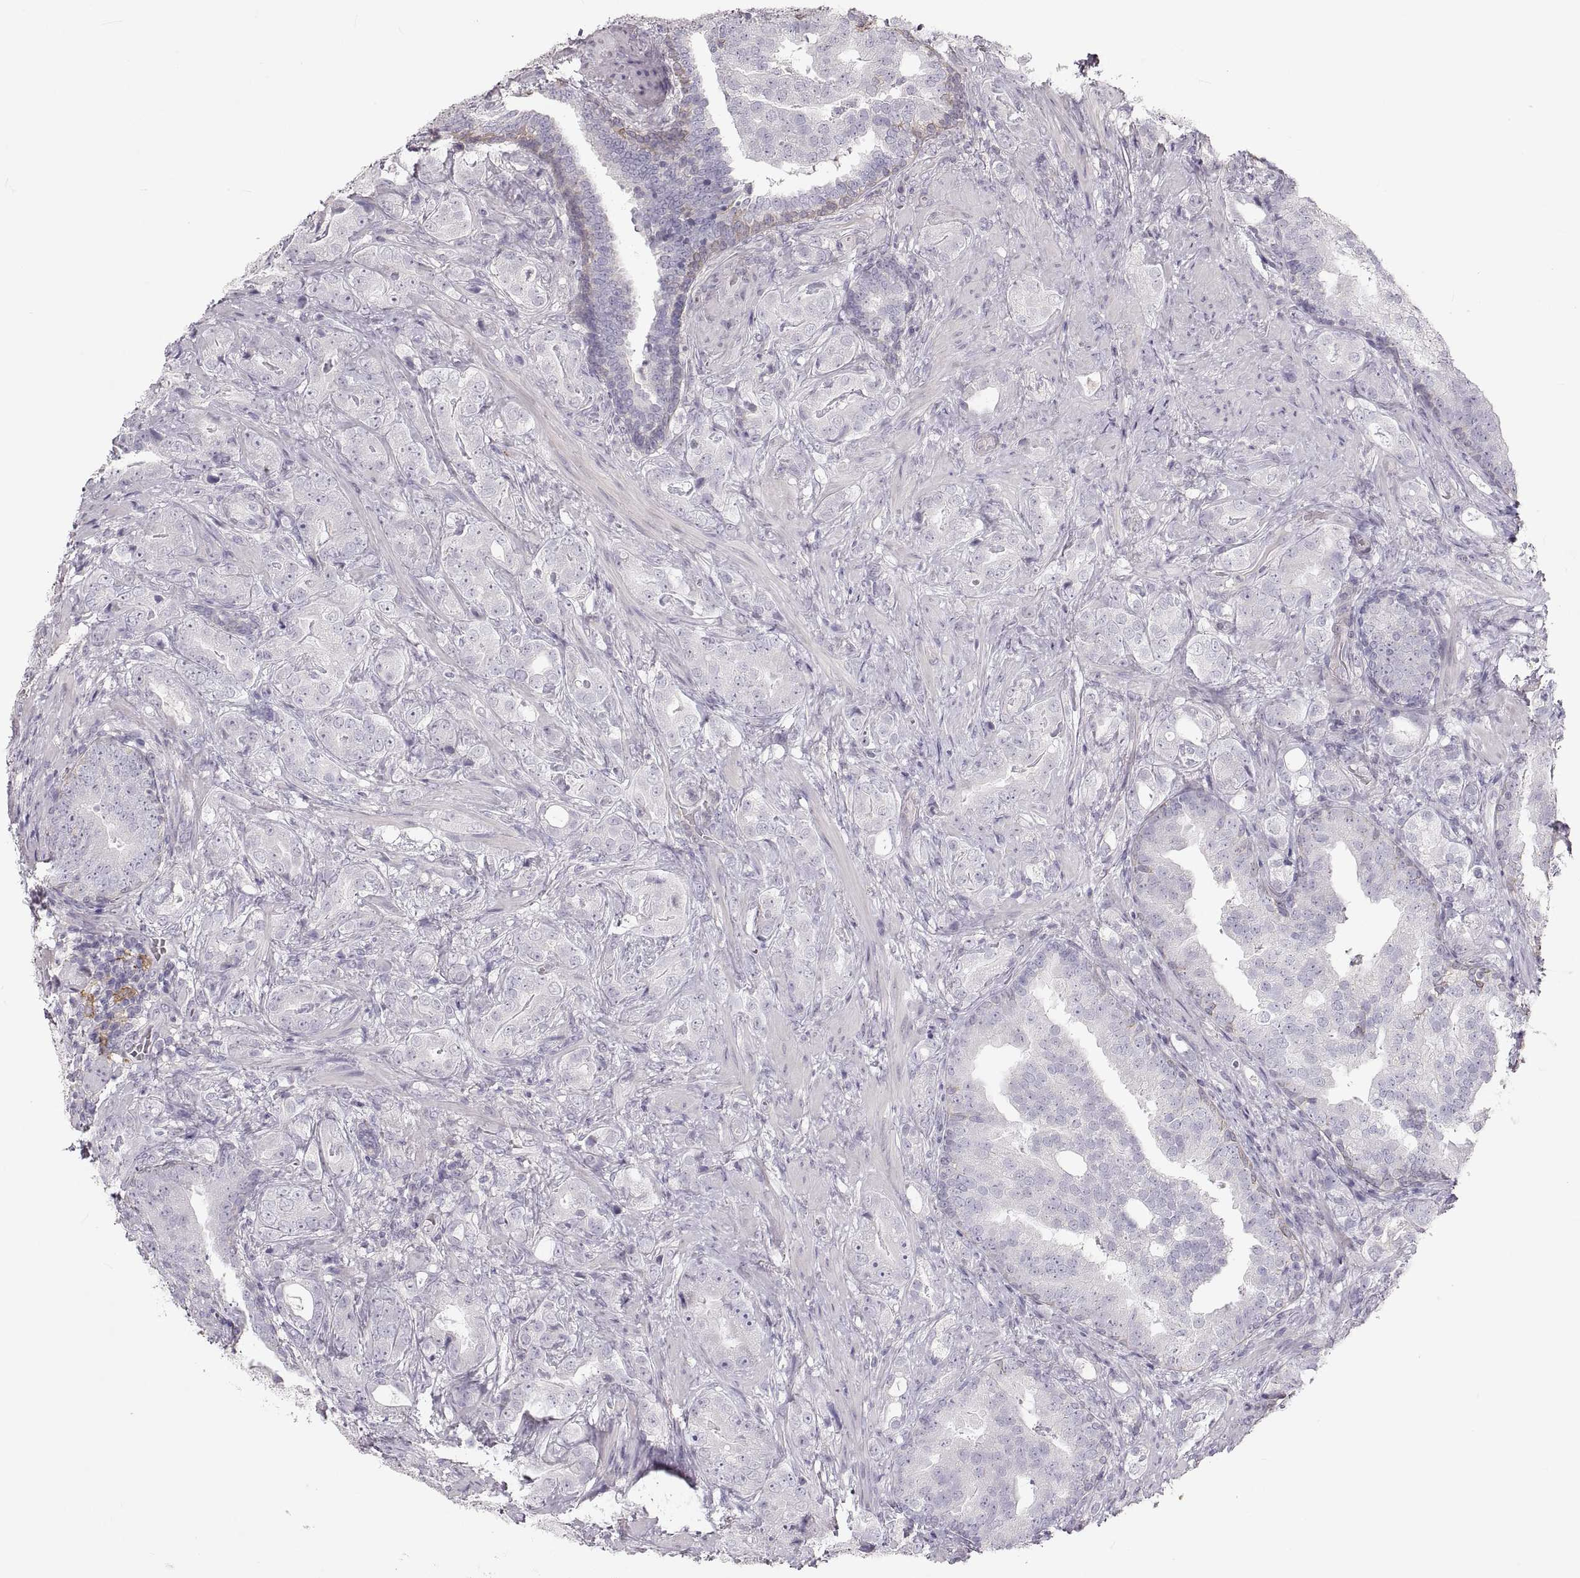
{"staining": {"intensity": "negative", "quantity": "none", "location": "none"}, "tissue": "prostate cancer", "cell_type": "Tumor cells", "image_type": "cancer", "snomed": [{"axis": "morphology", "description": "Adenocarcinoma, NOS"}, {"axis": "topography", "description": "Prostate"}], "caption": "Prostate adenocarcinoma was stained to show a protein in brown. There is no significant staining in tumor cells.", "gene": "RUNDC3A", "patient": {"sex": "male", "age": 57}}